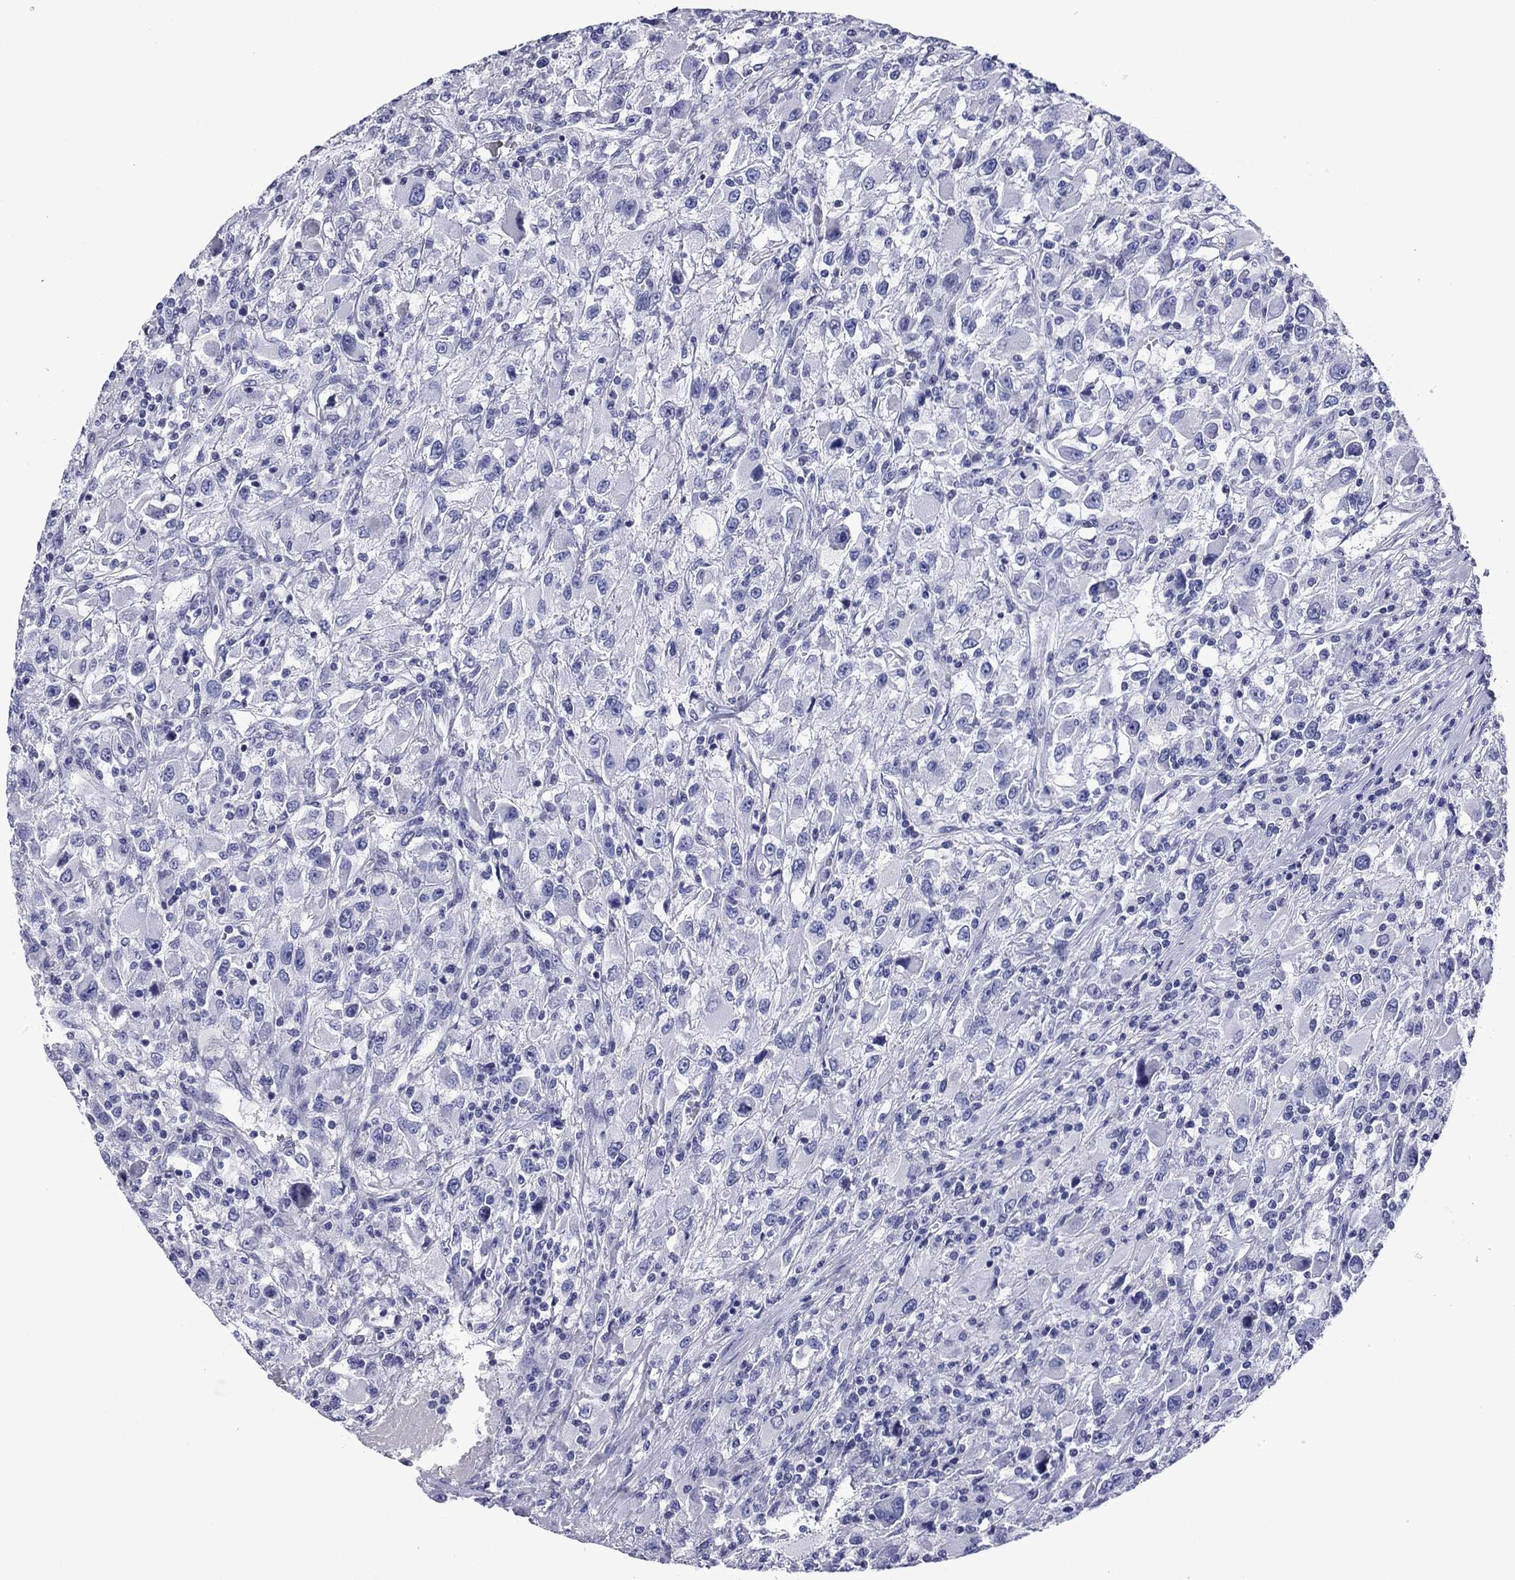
{"staining": {"intensity": "negative", "quantity": "none", "location": "none"}, "tissue": "renal cancer", "cell_type": "Tumor cells", "image_type": "cancer", "snomed": [{"axis": "morphology", "description": "Adenocarcinoma, NOS"}, {"axis": "topography", "description": "Kidney"}], "caption": "The image exhibits no staining of tumor cells in renal cancer (adenocarcinoma).", "gene": "PIWIL1", "patient": {"sex": "female", "age": 67}}